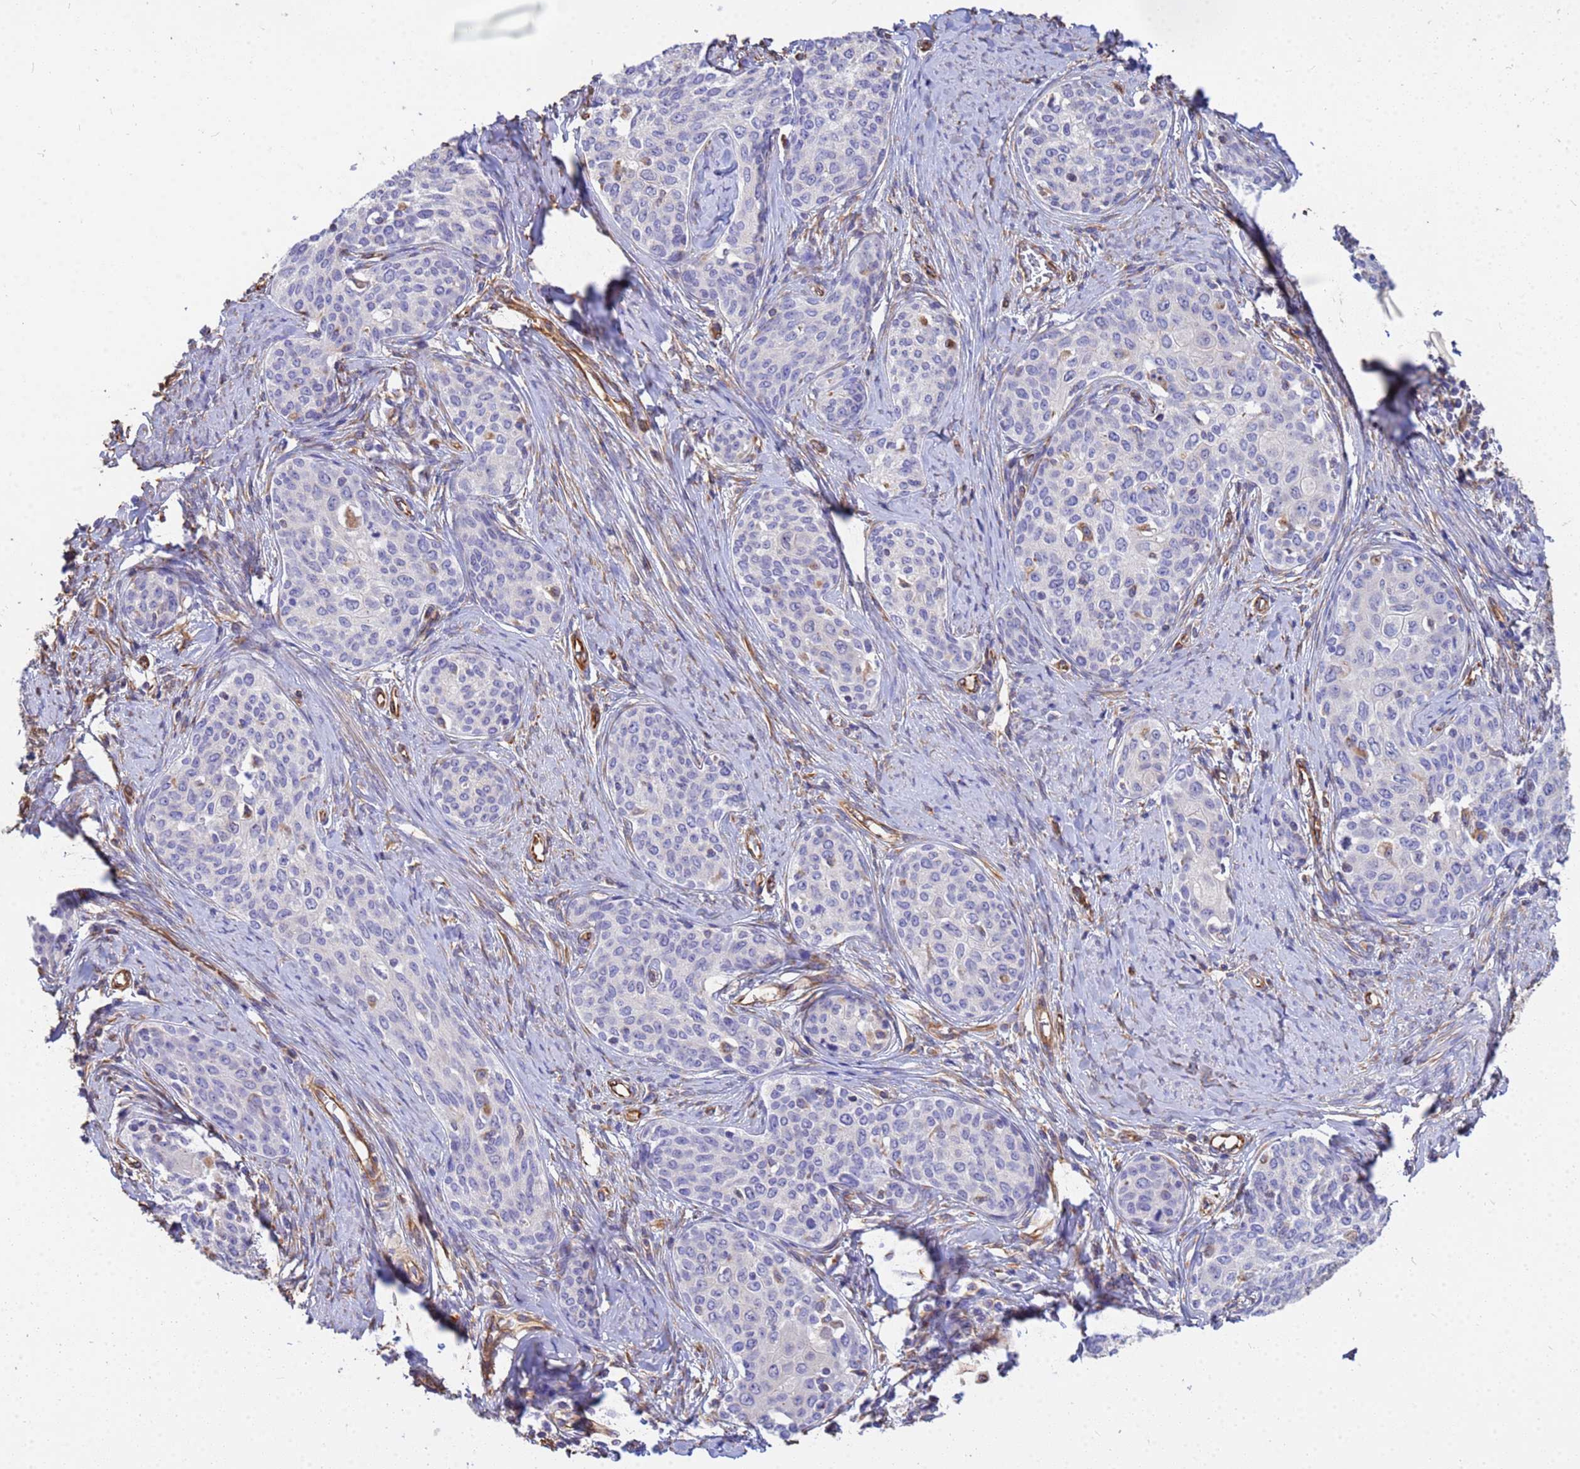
{"staining": {"intensity": "negative", "quantity": "none", "location": "none"}, "tissue": "cervical cancer", "cell_type": "Tumor cells", "image_type": "cancer", "snomed": [{"axis": "morphology", "description": "Squamous cell carcinoma, NOS"}, {"axis": "morphology", "description": "Adenocarcinoma, NOS"}, {"axis": "topography", "description": "Cervix"}], "caption": "Immunohistochemistry of human cervical cancer exhibits no expression in tumor cells.", "gene": "TCEAL3", "patient": {"sex": "female", "age": 52}}